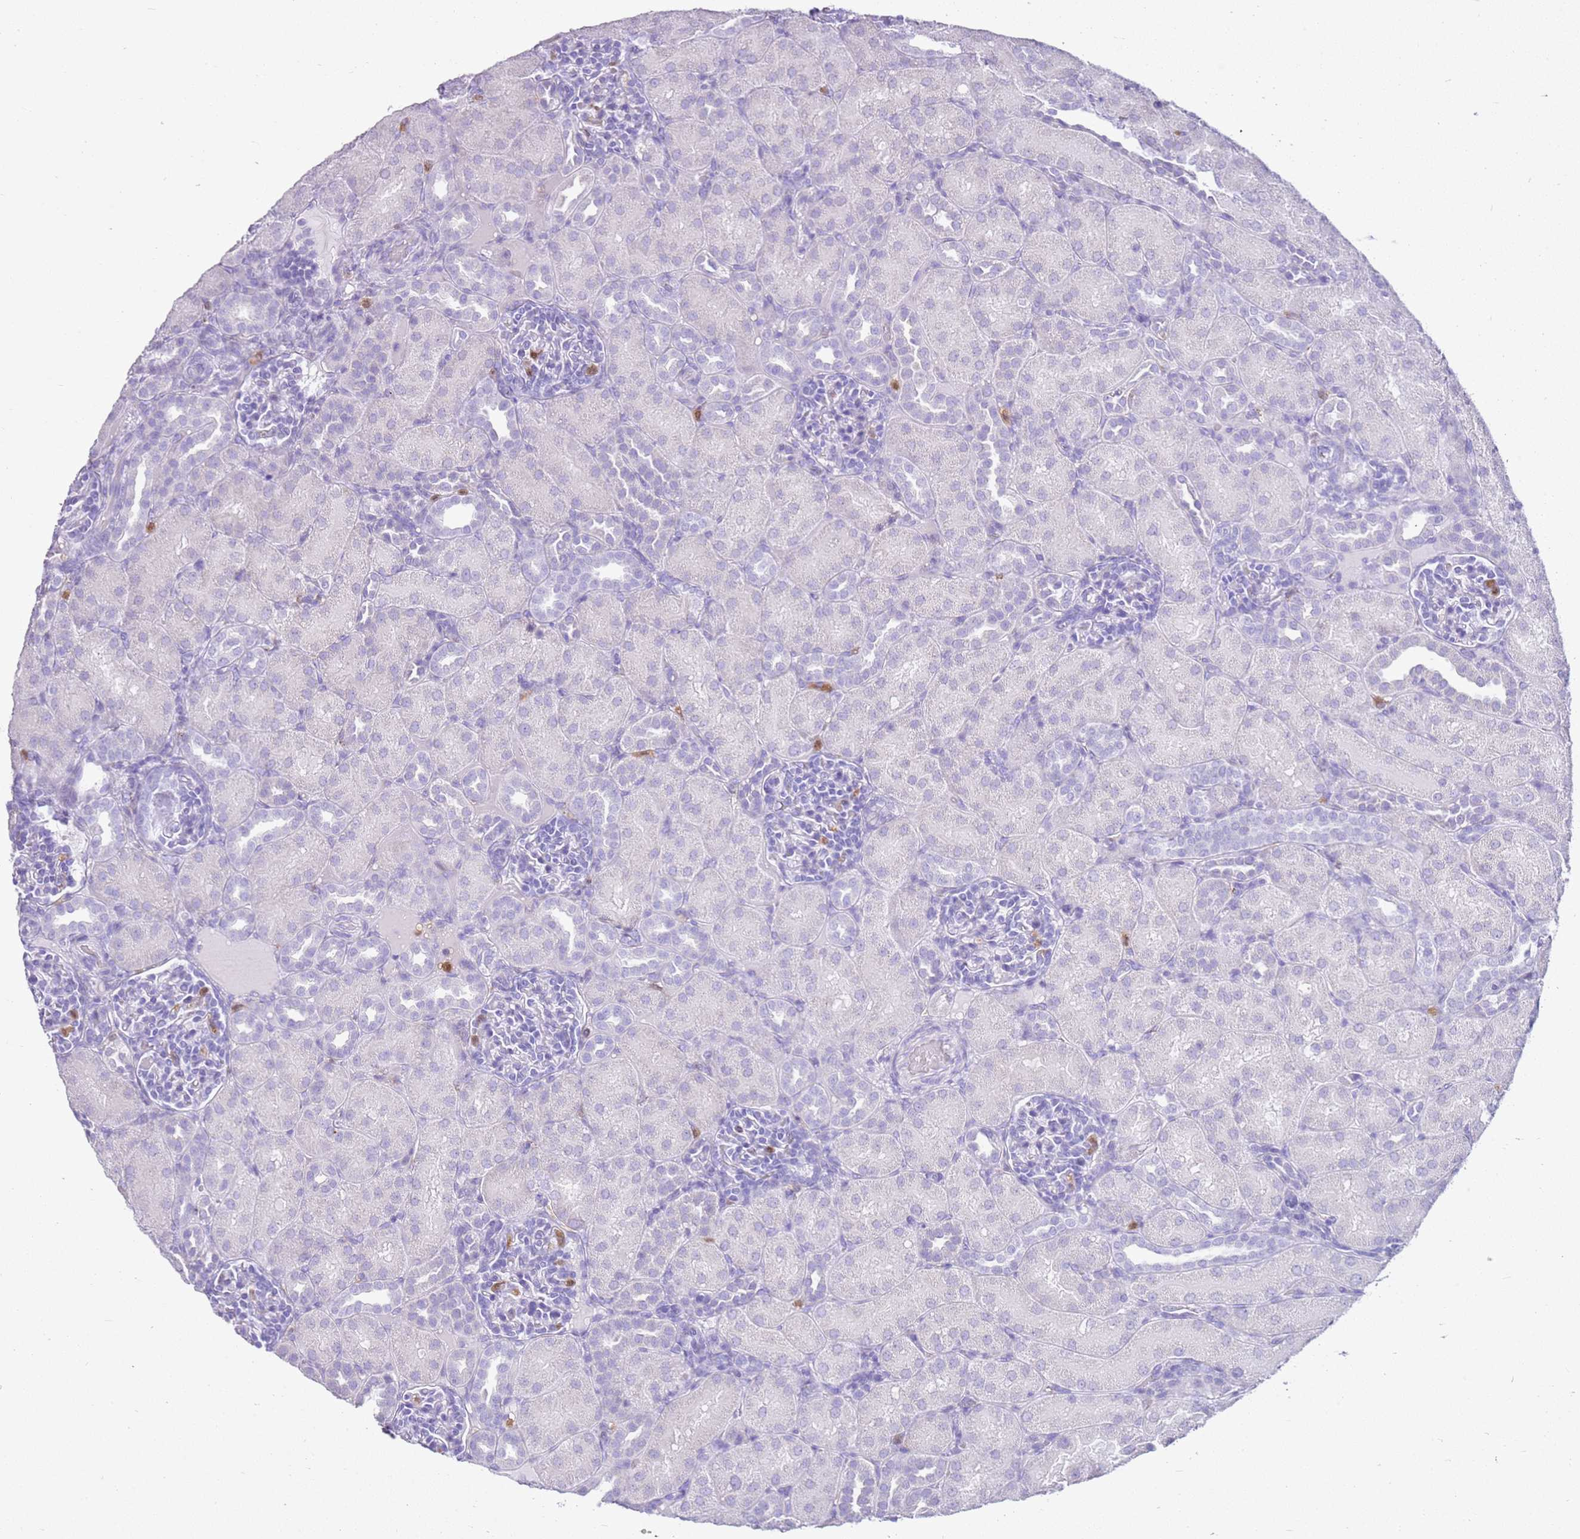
{"staining": {"intensity": "negative", "quantity": "none", "location": "none"}, "tissue": "kidney", "cell_type": "Cells in glomeruli", "image_type": "normal", "snomed": [{"axis": "morphology", "description": "Normal tissue, NOS"}, {"axis": "topography", "description": "Kidney"}], "caption": "IHC micrograph of benign kidney: human kidney stained with DAB (3,3'-diaminobenzidine) exhibits no significant protein expression in cells in glomeruli.", "gene": "CSTA", "patient": {"sex": "male", "age": 1}}